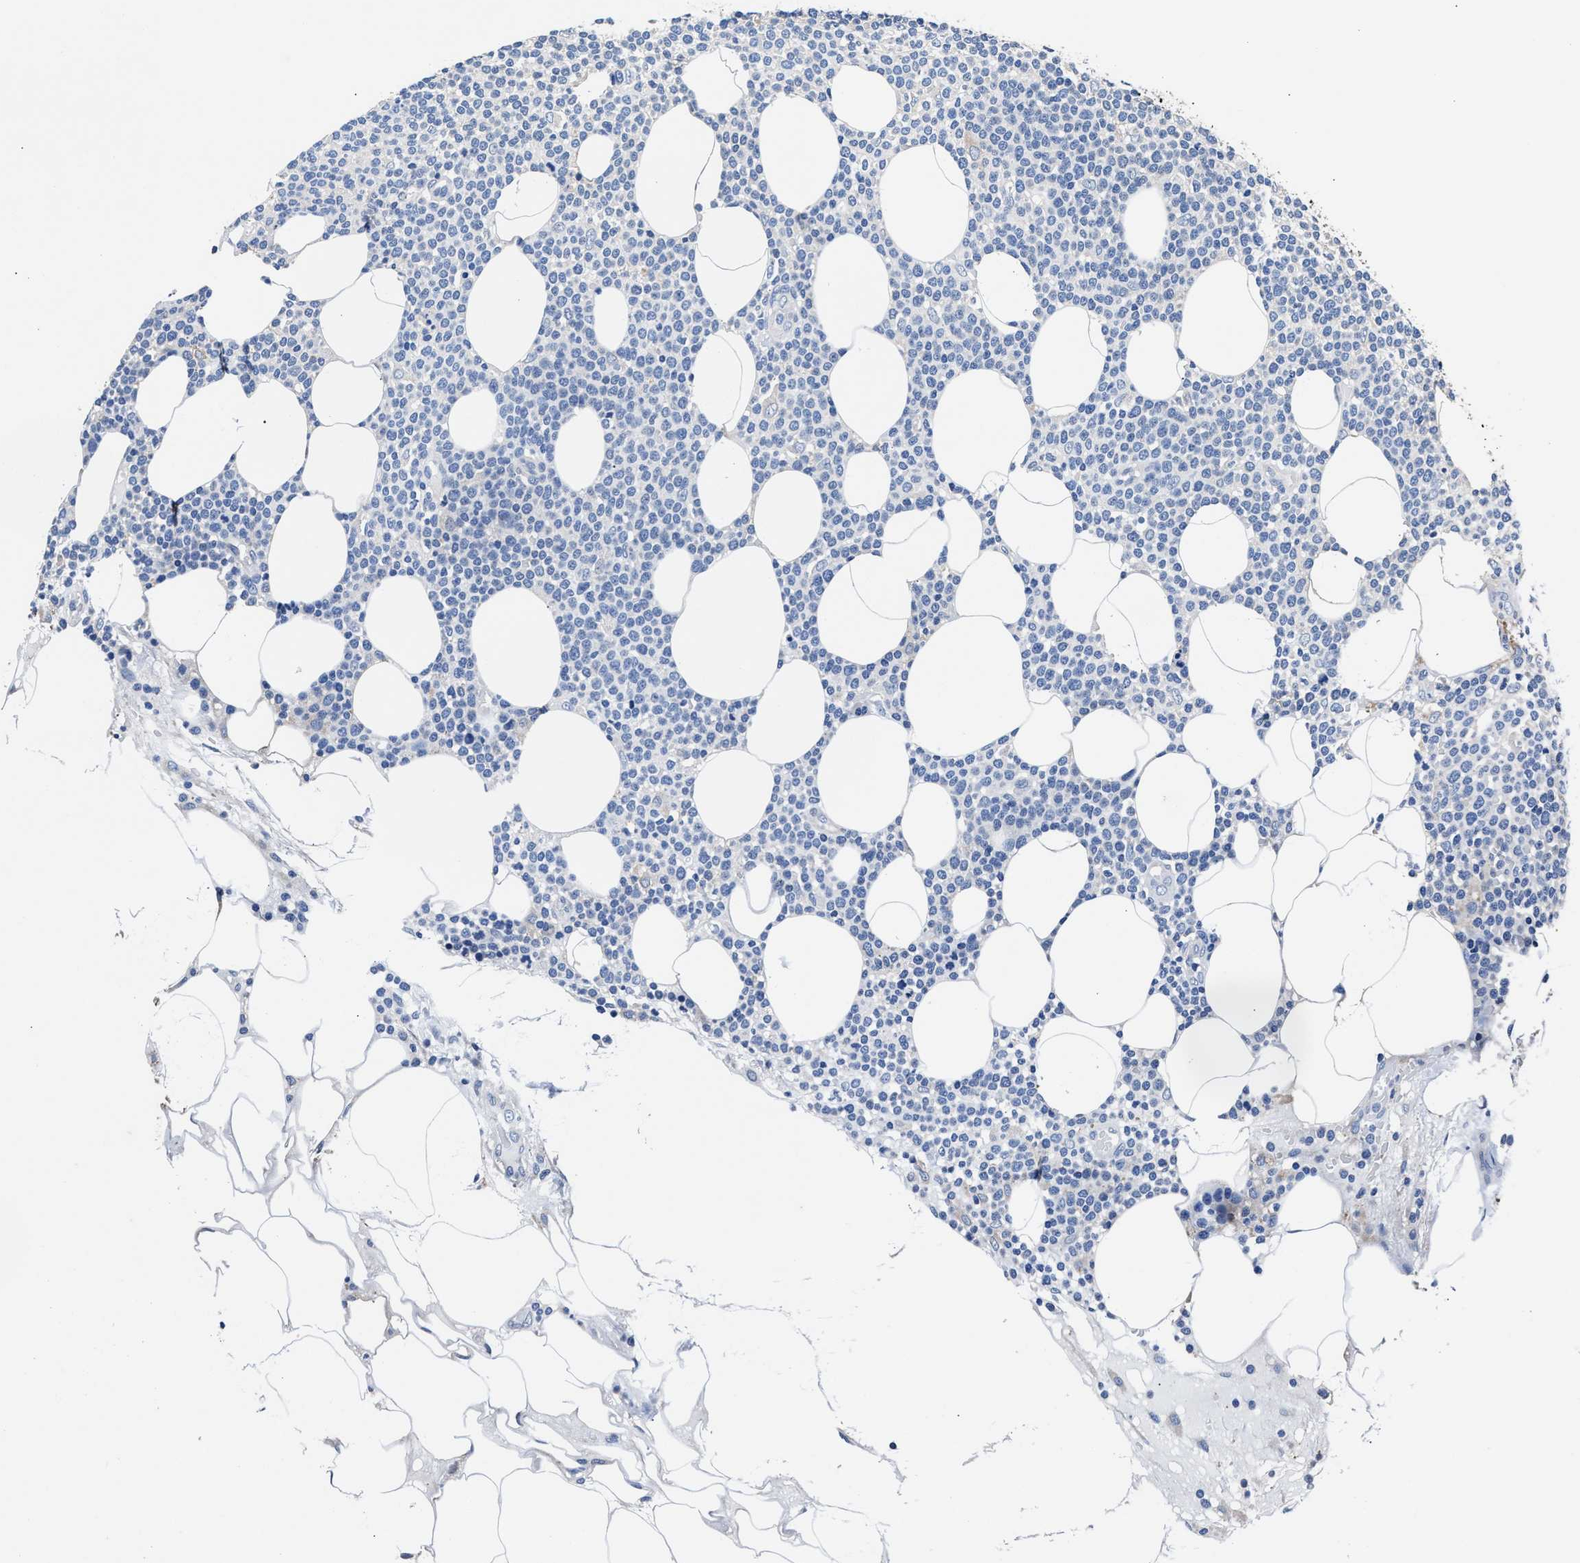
{"staining": {"intensity": "negative", "quantity": "none", "location": "none"}, "tissue": "lymphoma", "cell_type": "Tumor cells", "image_type": "cancer", "snomed": [{"axis": "morphology", "description": "Malignant lymphoma, non-Hodgkin's type, High grade"}, {"axis": "topography", "description": "Lymph node"}], "caption": "An image of malignant lymphoma, non-Hodgkin's type (high-grade) stained for a protein displays no brown staining in tumor cells.", "gene": "GSTM1", "patient": {"sex": "male", "age": 61}}